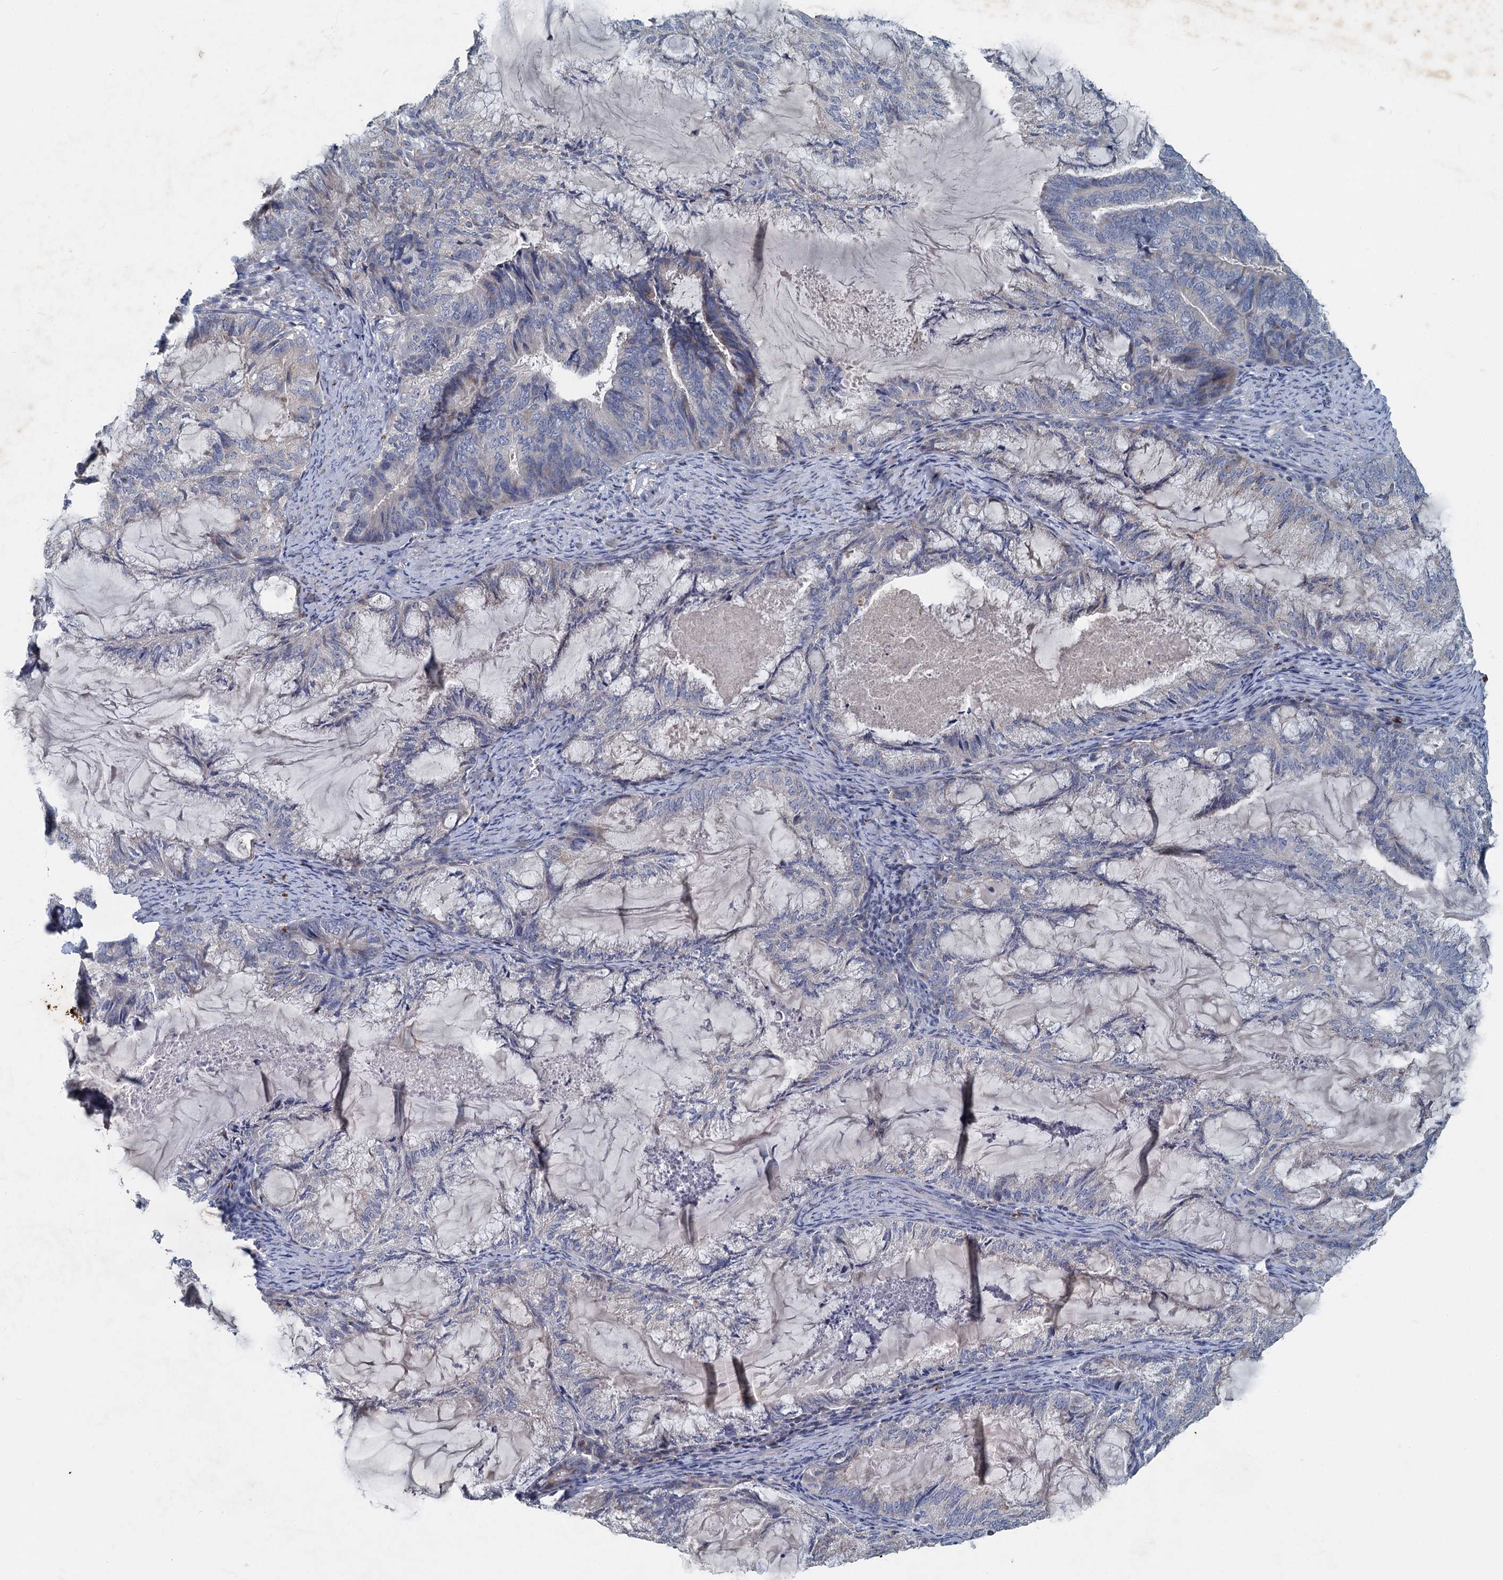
{"staining": {"intensity": "negative", "quantity": "none", "location": "none"}, "tissue": "endometrial cancer", "cell_type": "Tumor cells", "image_type": "cancer", "snomed": [{"axis": "morphology", "description": "Adenocarcinoma, NOS"}, {"axis": "topography", "description": "Endometrium"}], "caption": "Immunohistochemistry (IHC) of endometrial cancer (adenocarcinoma) displays no positivity in tumor cells.", "gene": "SLC2A7", "patient": {"sex": "female", "age": 86}}